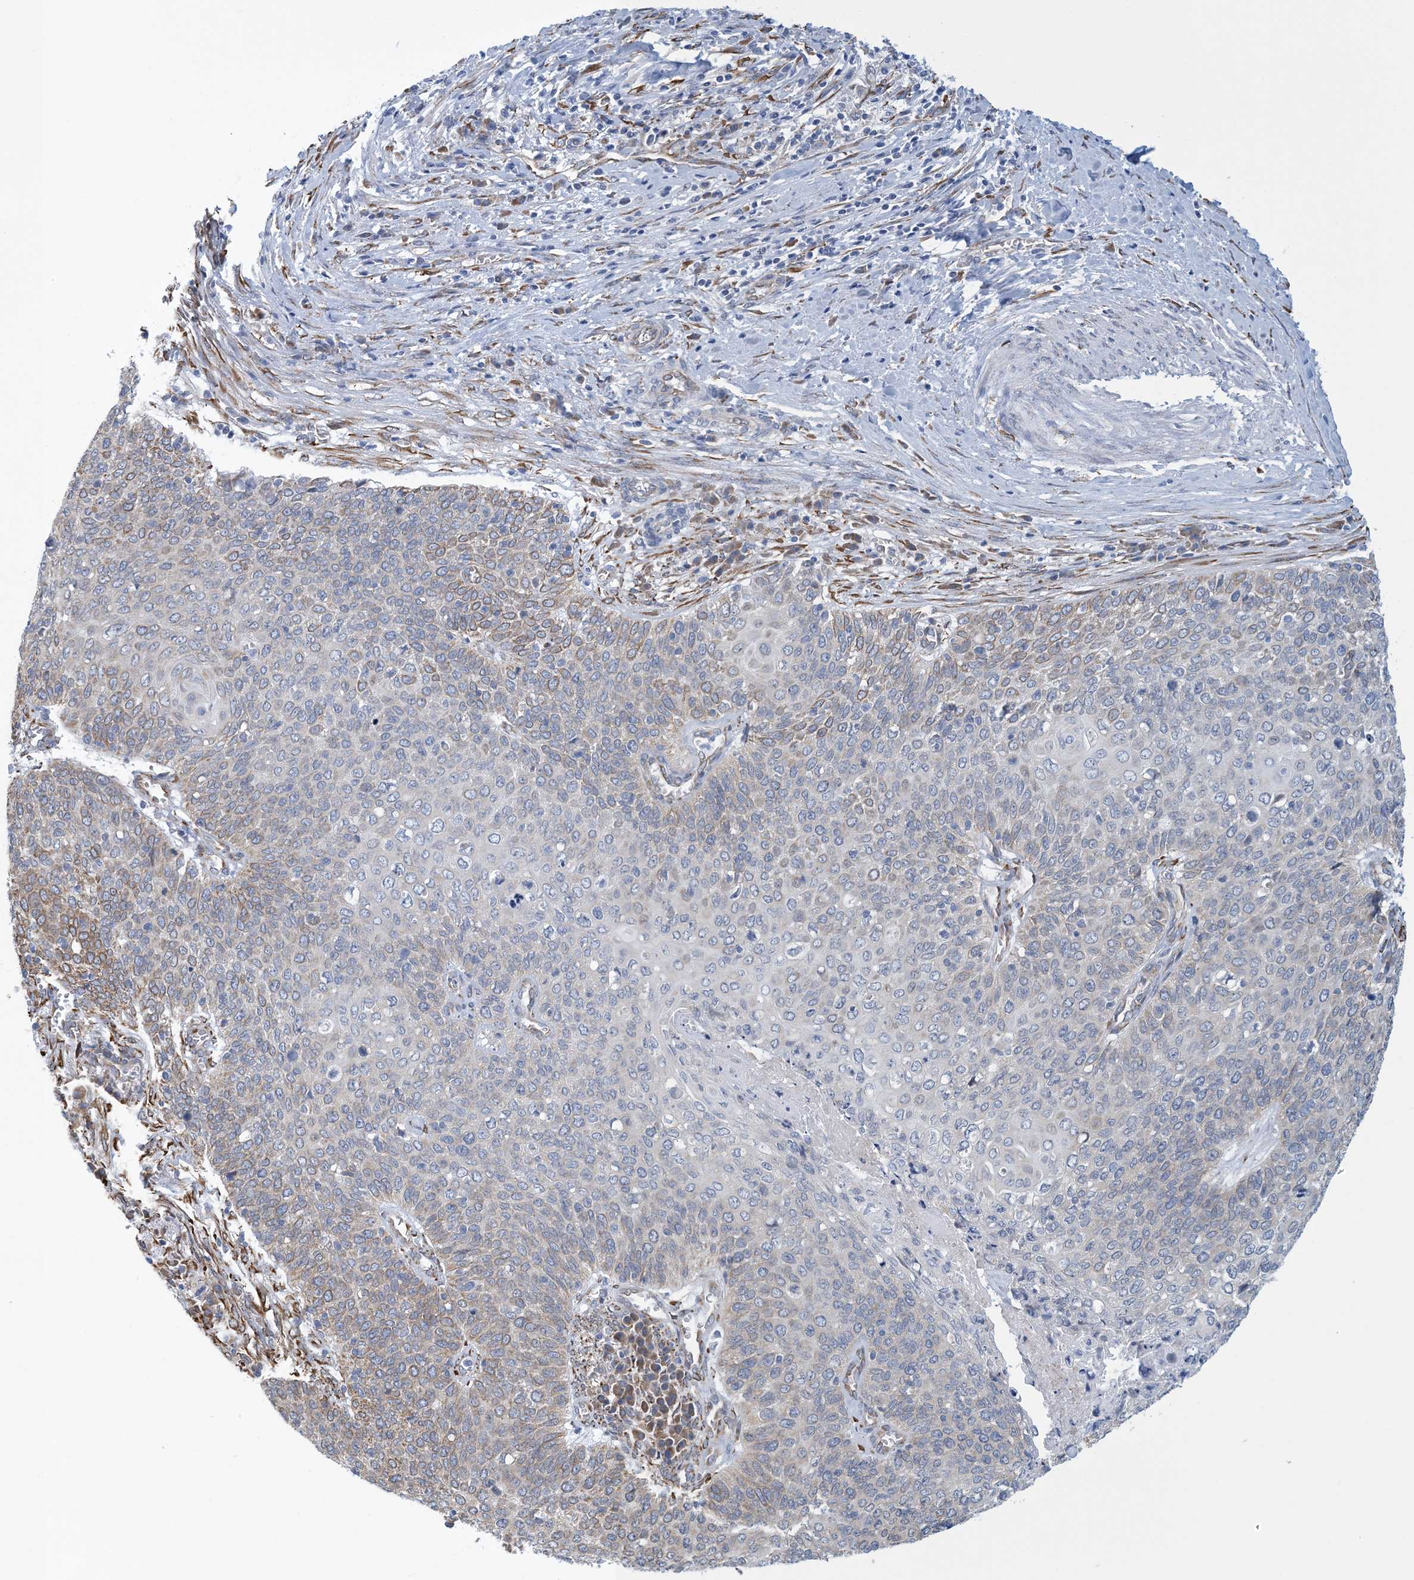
{"staining": {"intensity": "weak", "quantity": "<25%", "location": "cytoplasmic/membranous"}, "tissue": "cervical cancer", "cell_type": "Tumor cells", "image_type": "cancer", "snomed": [{"axis": "morphology", "description": "Squamous cell carcinoma, NOS"}, {"axis": "topography", "description": "Cervix"}], "caption": "Human cervical cancer stained for a protein using immunohistochemistry (IHC) reveals no expression in tumor cells.", "gene": "CCDC14", "patient": {"sex": "female", "age": 39}}